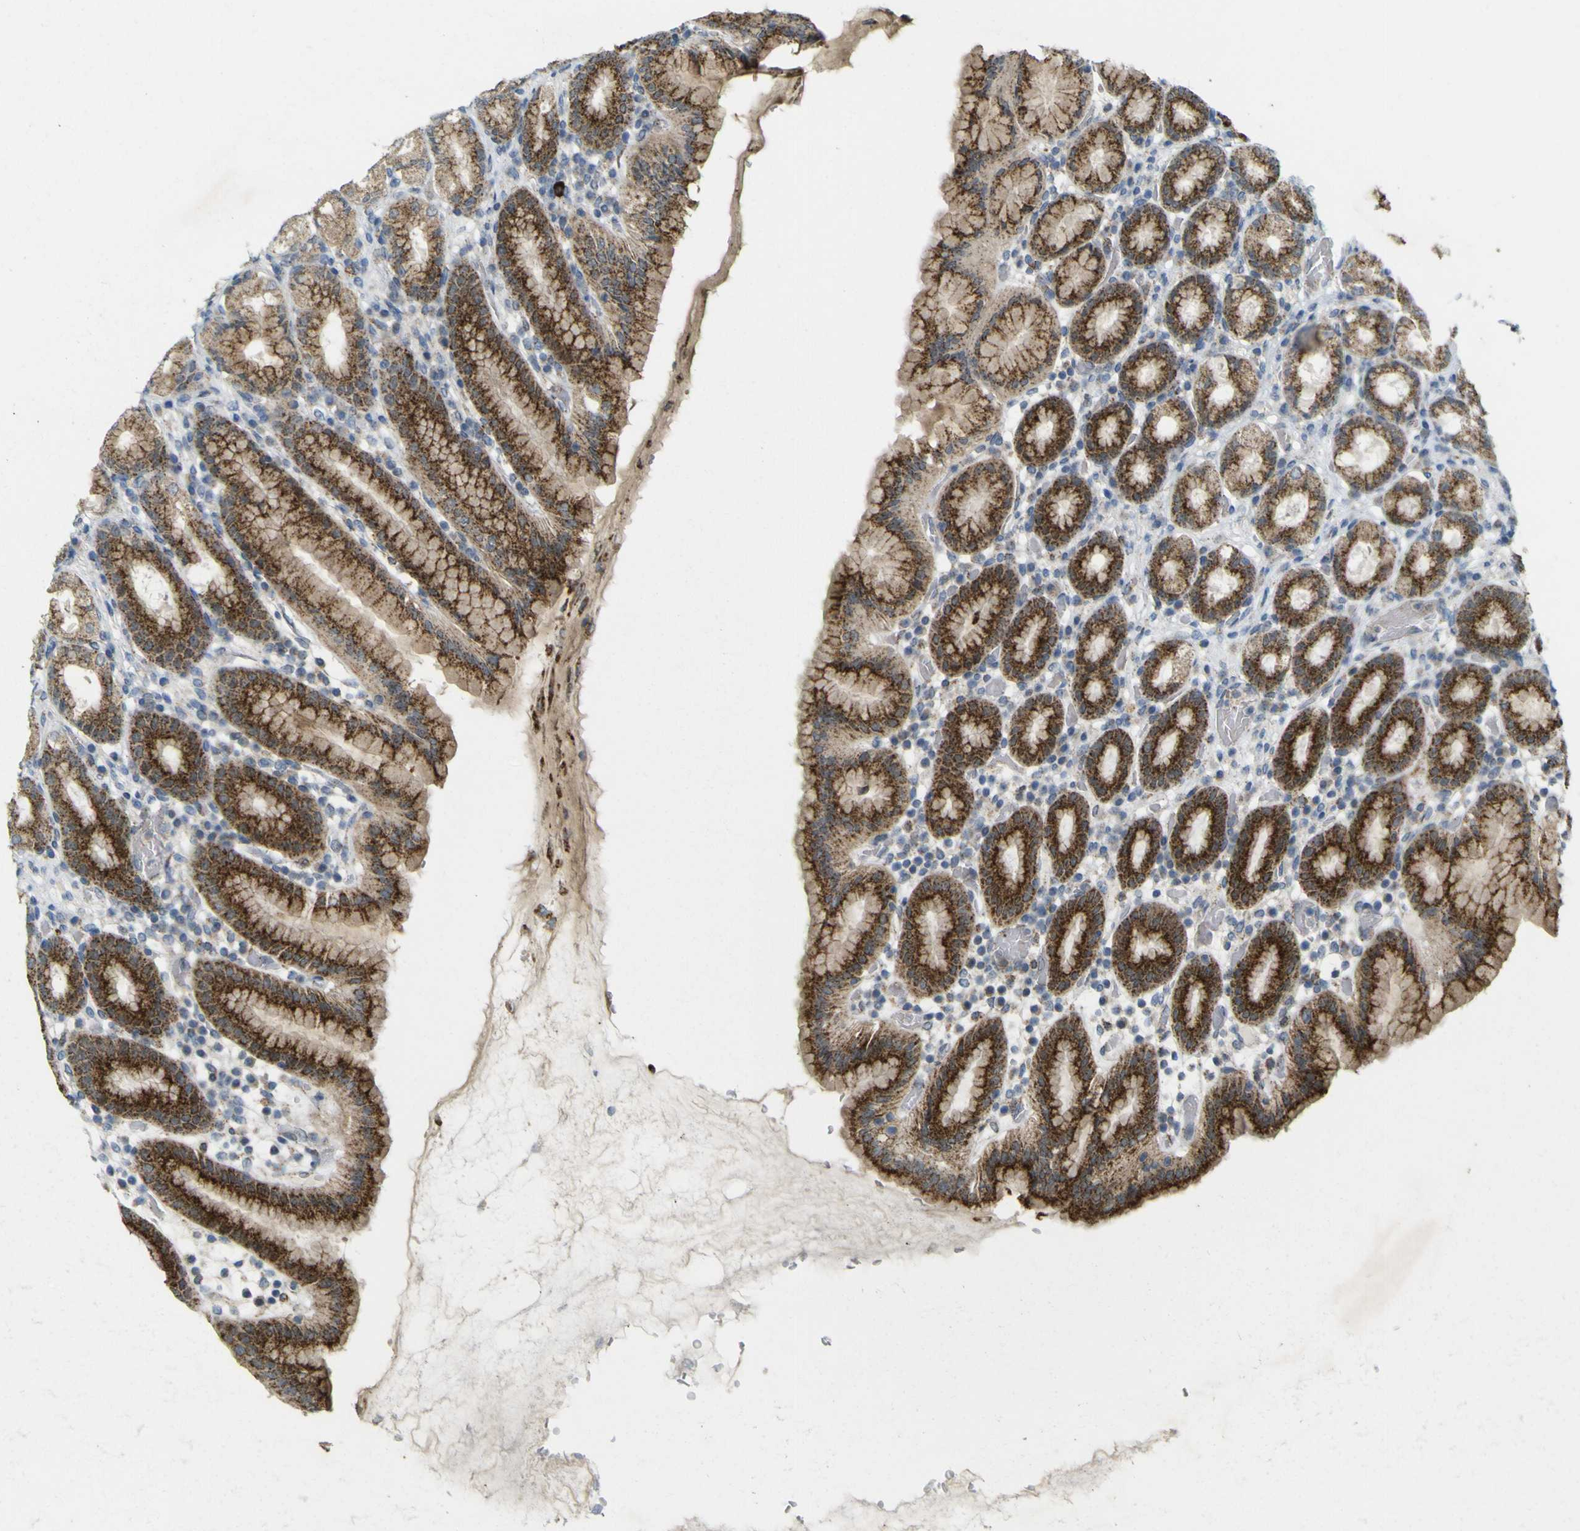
{"staining": {"intensity": "moderate", "quantity": ">75%", "location": "cytoplasmic/membranous"}, "tissue": "stomach", "cell_type": "Glandular cells", "image_type": "normal", "snomed": [{"axis": "morphology", "description": "Normal tissue, NOS"}, {"axis": "topography", "description": "Stomach, upper"}], "caption": "Immunohistochemistry histopathology image of benign stomach: human stomach stained using IHC shows medium levels of moderate protein expression localized specifically in the cytoplasmic/membranous of glandular cells, appearing as a cytoplasmic/membranous brown color.", "gene": "ACBD5", "patient": {"sex": "male", "age": 68}}